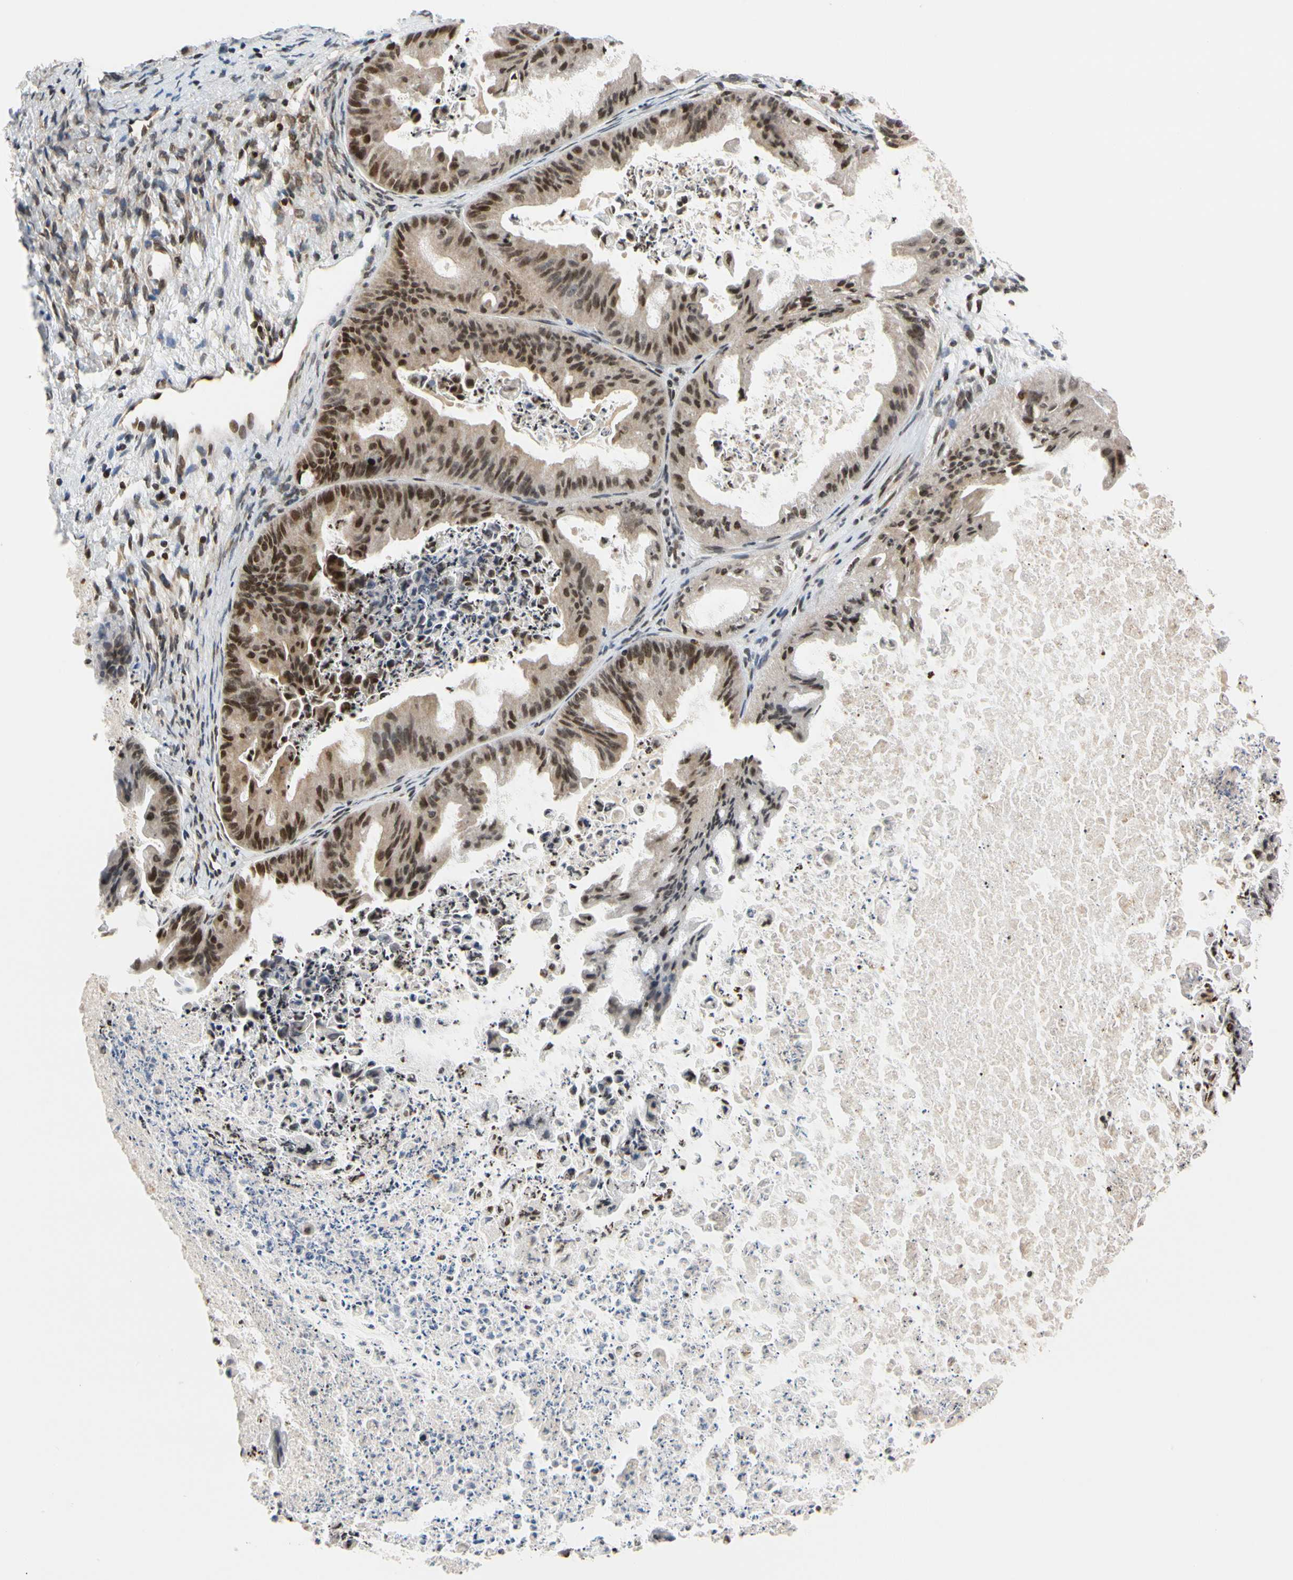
{"staining": {"intensity": "moderate", "quantity": ">75%", "location": "cytoplasmic/membranous"}, "tissue": "ovarian cancer", "cell_type": "Tumor cells", "image_type": "cancer", "snomed": [{"axis": "morphology", "description": "Cystadenocarcinoma, mucinous, NOS"}, {"axis": "topography", "description": "Ovary"}], "caption": "A medium amount of moderate cytoplasmic/membranous staining is seen in approximately >75% of tumor cells in mucinous cystadenocarcinoma (ovarian) tissue.", "gene": "CDK7", "patient": {"sex": "female", "age": 37}}